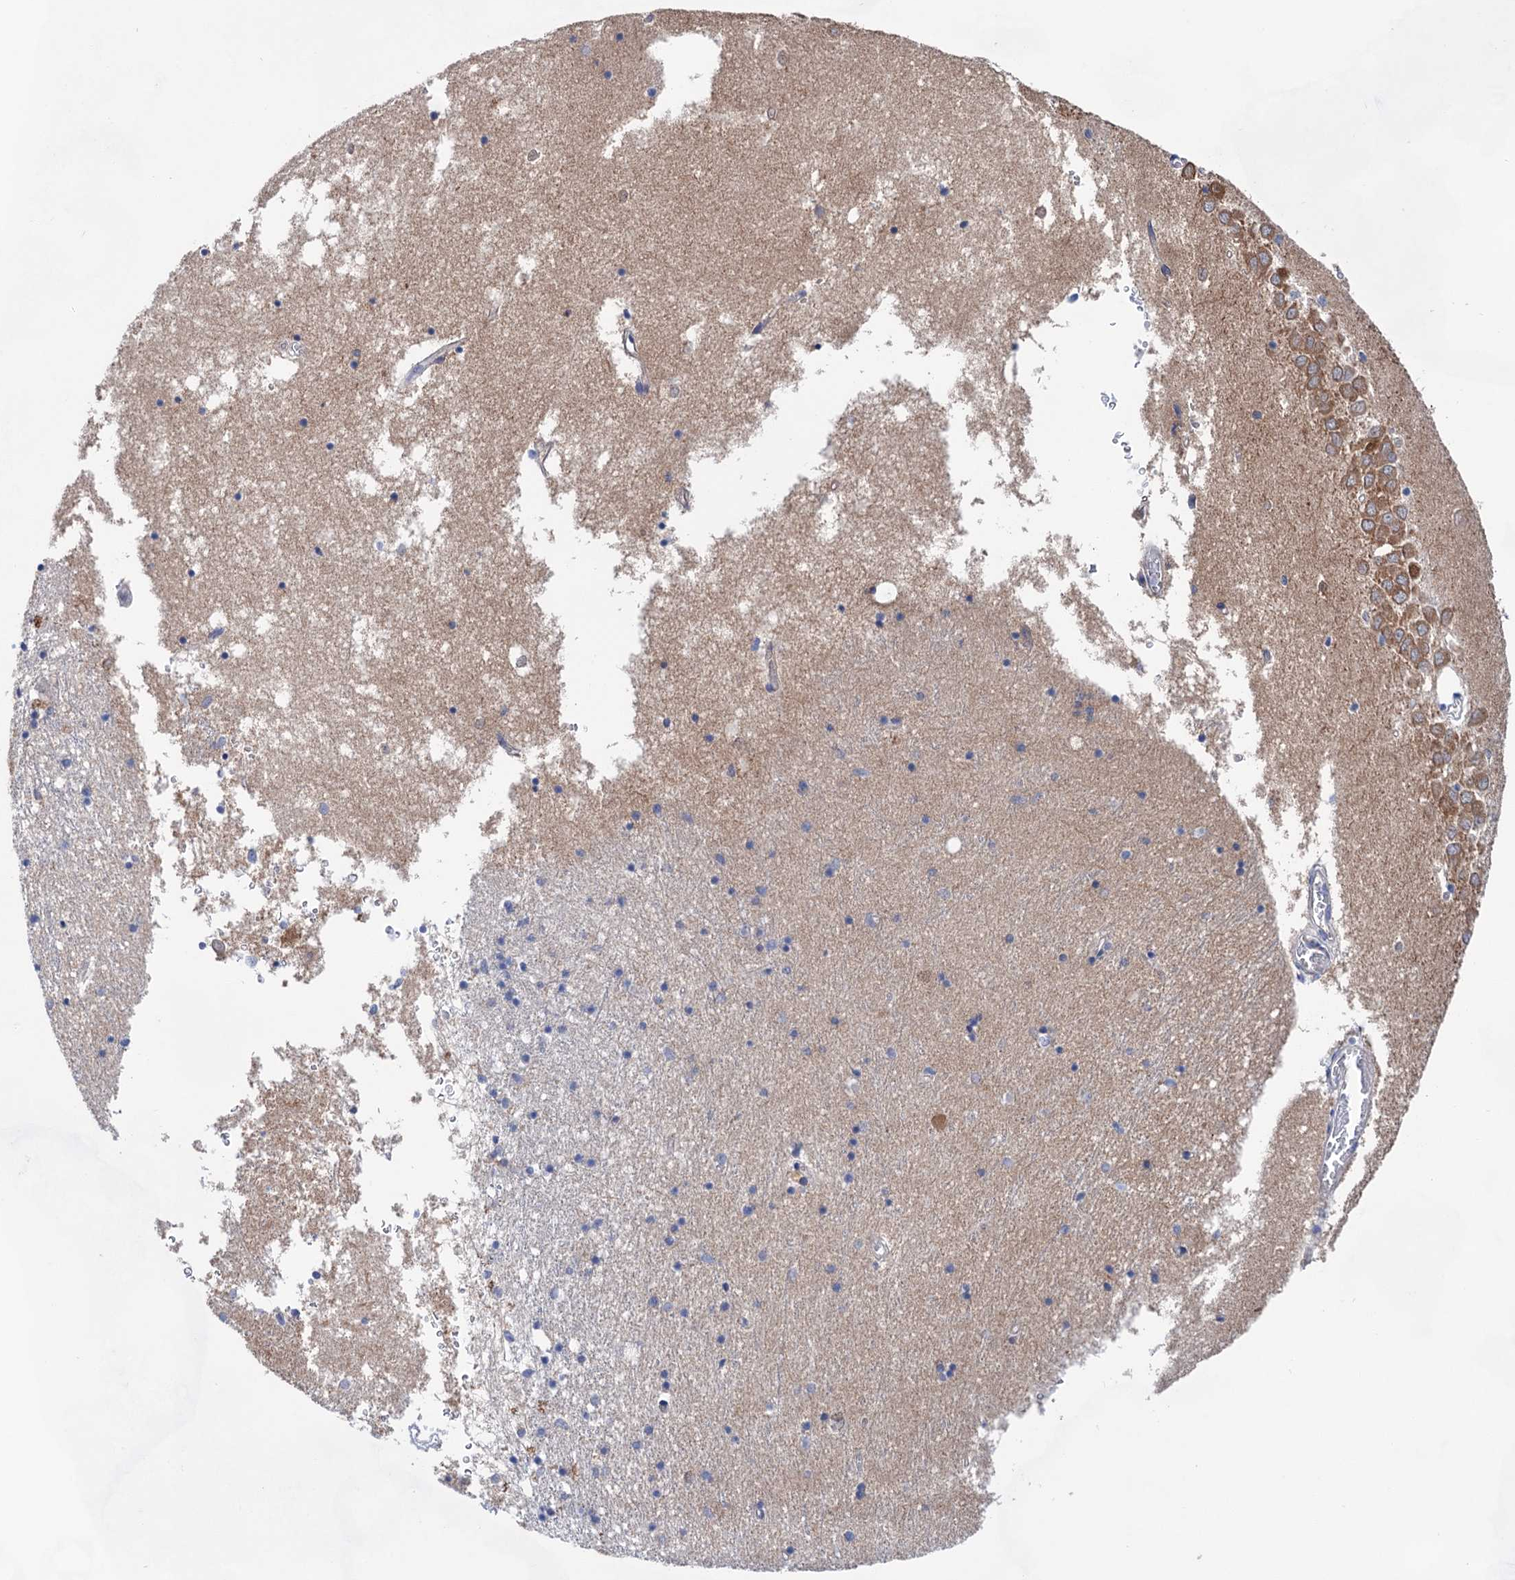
{"staining": {"intensity": "moderate", "quantity": "<25%", "location": "cytoplasmic/membranous"}, "tissue": "hippocampus", "cell_type": "Glial cells", "image_type": "normal", "snomed": [{"axis": "morphology", "description": "Normal tissue, NOS"}, {"axis": "topography", "description": "Hippocampus"}], "caption": "The photomicrograph reveals staining of benign hippocampus, revealing moderate cytoplasmic/membranous protein staining (brown color) within glial cells.", "gene": "MORN3", "patient": {"sex": "male", "age": 70}}